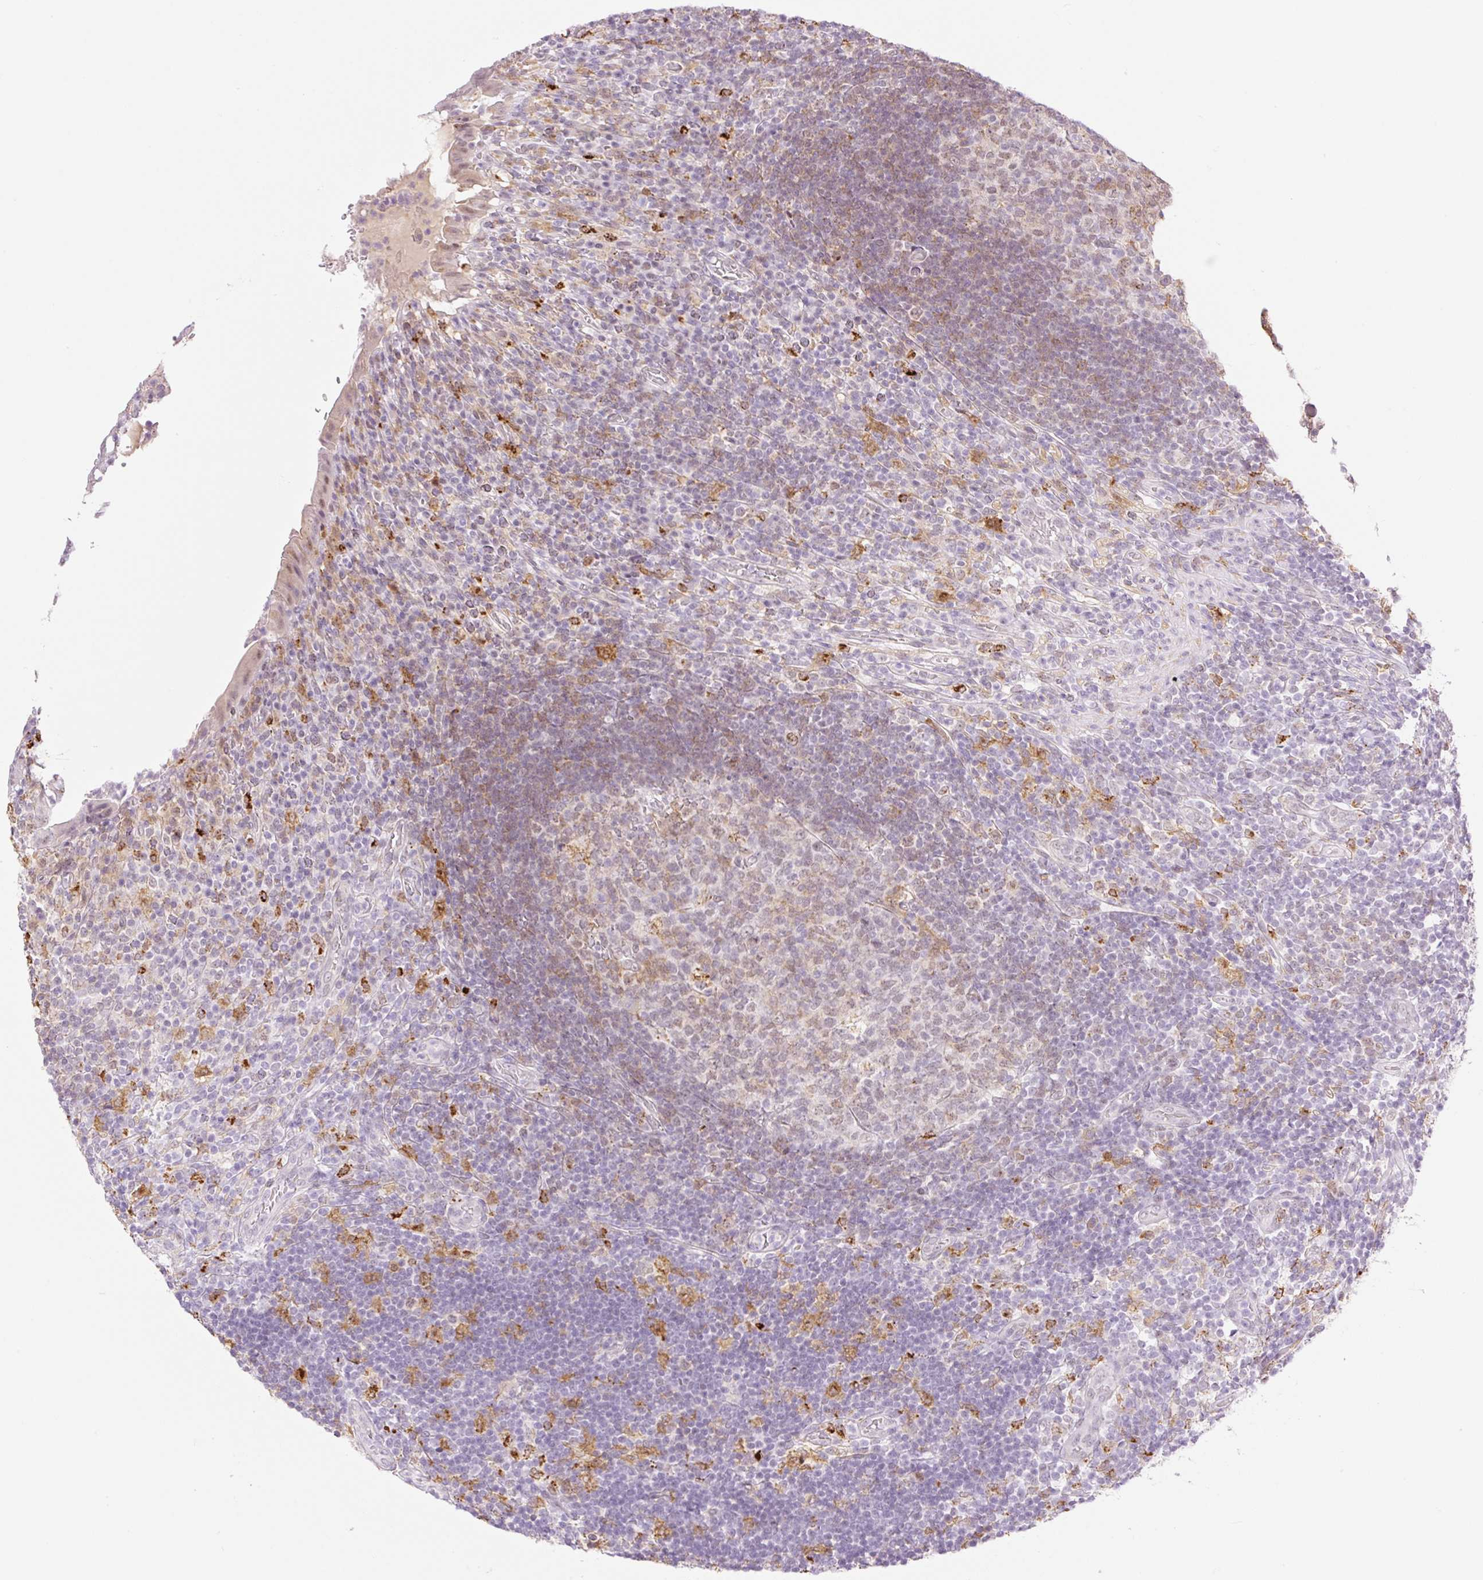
{"staining": {"intensity": "weak", "quantity": "25%-75%", "location": "nuclear"}, "tissue": "appendix", "cell_type": "Glandular cells", "image_type": "normal", "snomed": [{"axis": "morphology", "description": "Normal tissue, NOS"}, {"axis": "topography", "description": "Appendix"}], "caption": "A brown stain shows weak nuclear positivity of a protein in glandular cells of benign human appendix. (Stains: DAB in brown, nuclei in blue, Microscopy: brightfield microscopy at high magnification).", "gene": "PALM3", "patient": {"sex": "female", "age": 43}}